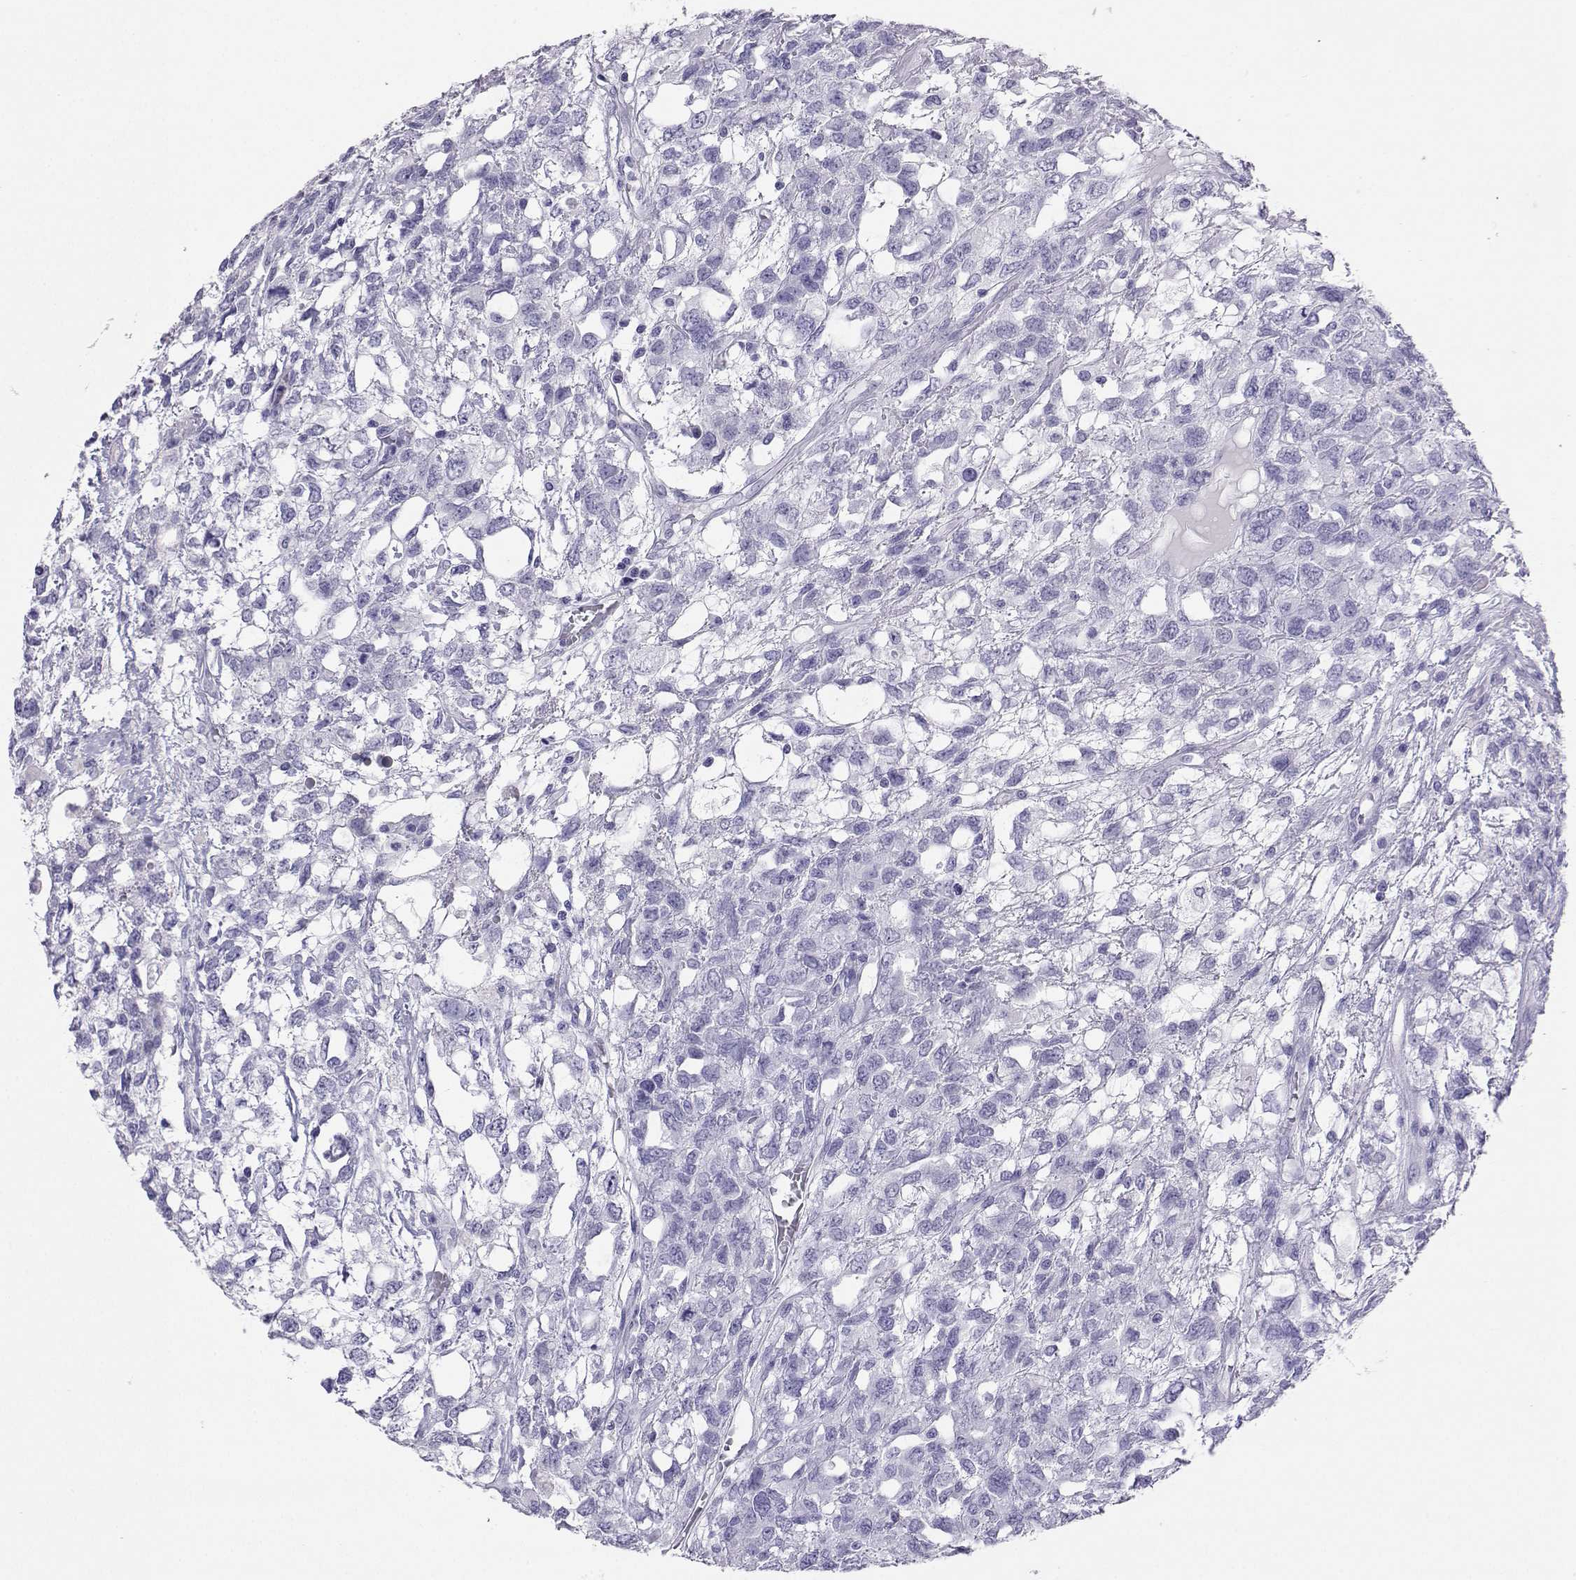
{"staining": {"intensity": "negative", "quantity": "none", "location": "none"}, "tissue": "testis cancer", "cell_type": "Tumor cells", "image_type": "cancer", "snomed": [{"axis": "morphology", "description": "Seminoma, NOS"}, {"axis": "topography", "description": "Testis"}], "caption": "This is an immunohistochemistry (IHC) histopathology image of seminoma (testis). There is no positivity in tumor cells.", "gene": "LORICRIN", "patient": {"sex": "male", "age": 52}}